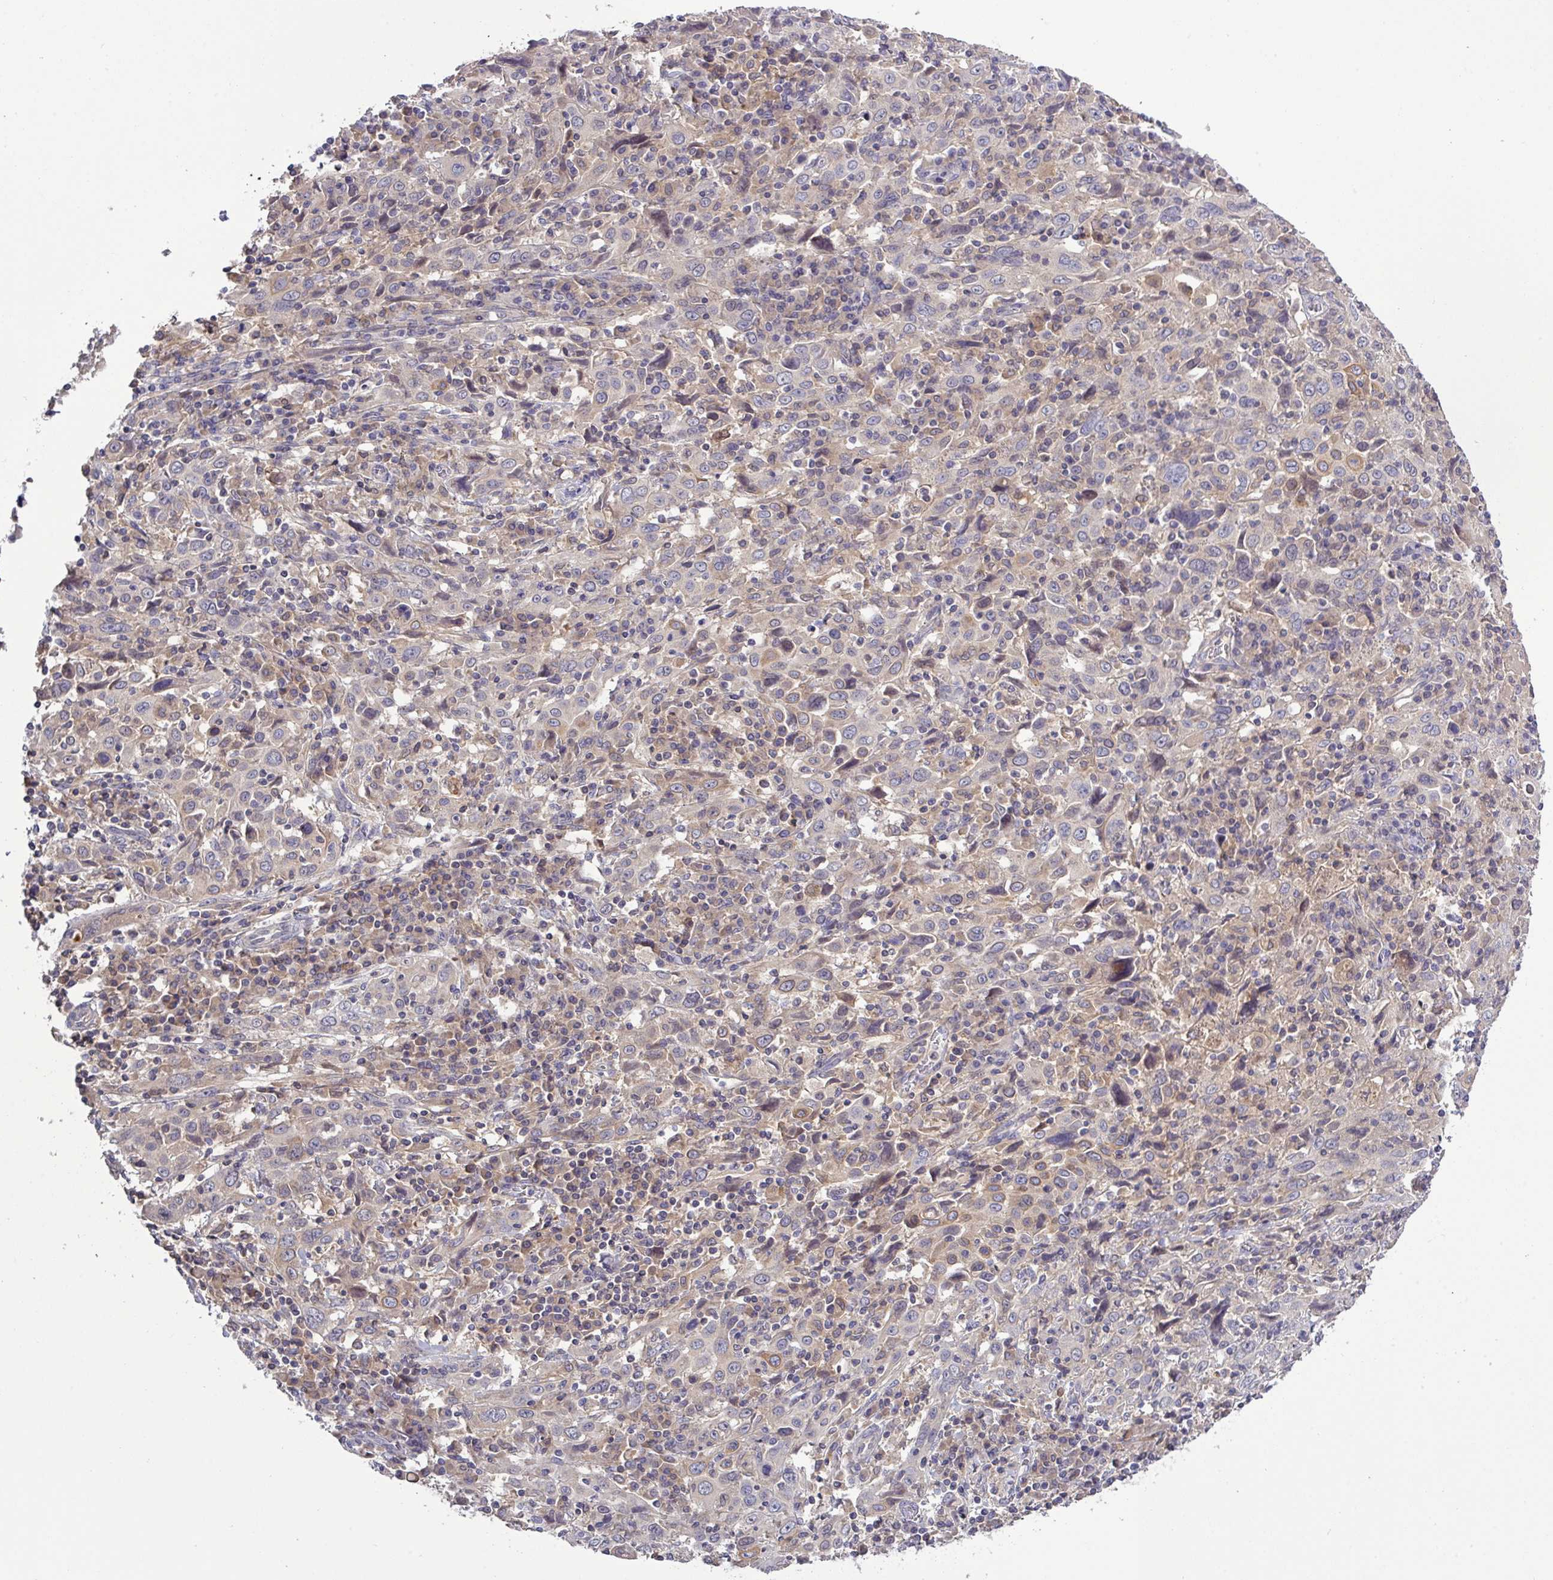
{"staining": {"intensity": "weak", "quantity": "<25%", "location": "cytoplasmic/membranous"}, "tissue": "cervical cancer", "cell_type": "Tumor cells", "image_type": "cancer", "snomed": [{"axis": "morphology", "description": "Squamous cell carcinoma, NOS"}, {"axis": "topography", "description": "Cervix"}], "caption": "Human cervical cancer stained for a protein using immunohistochemistry exhibits no expression in tumor cells.", "gene": "TMEM62", "patient": {"sex": "female", "age": 46}}